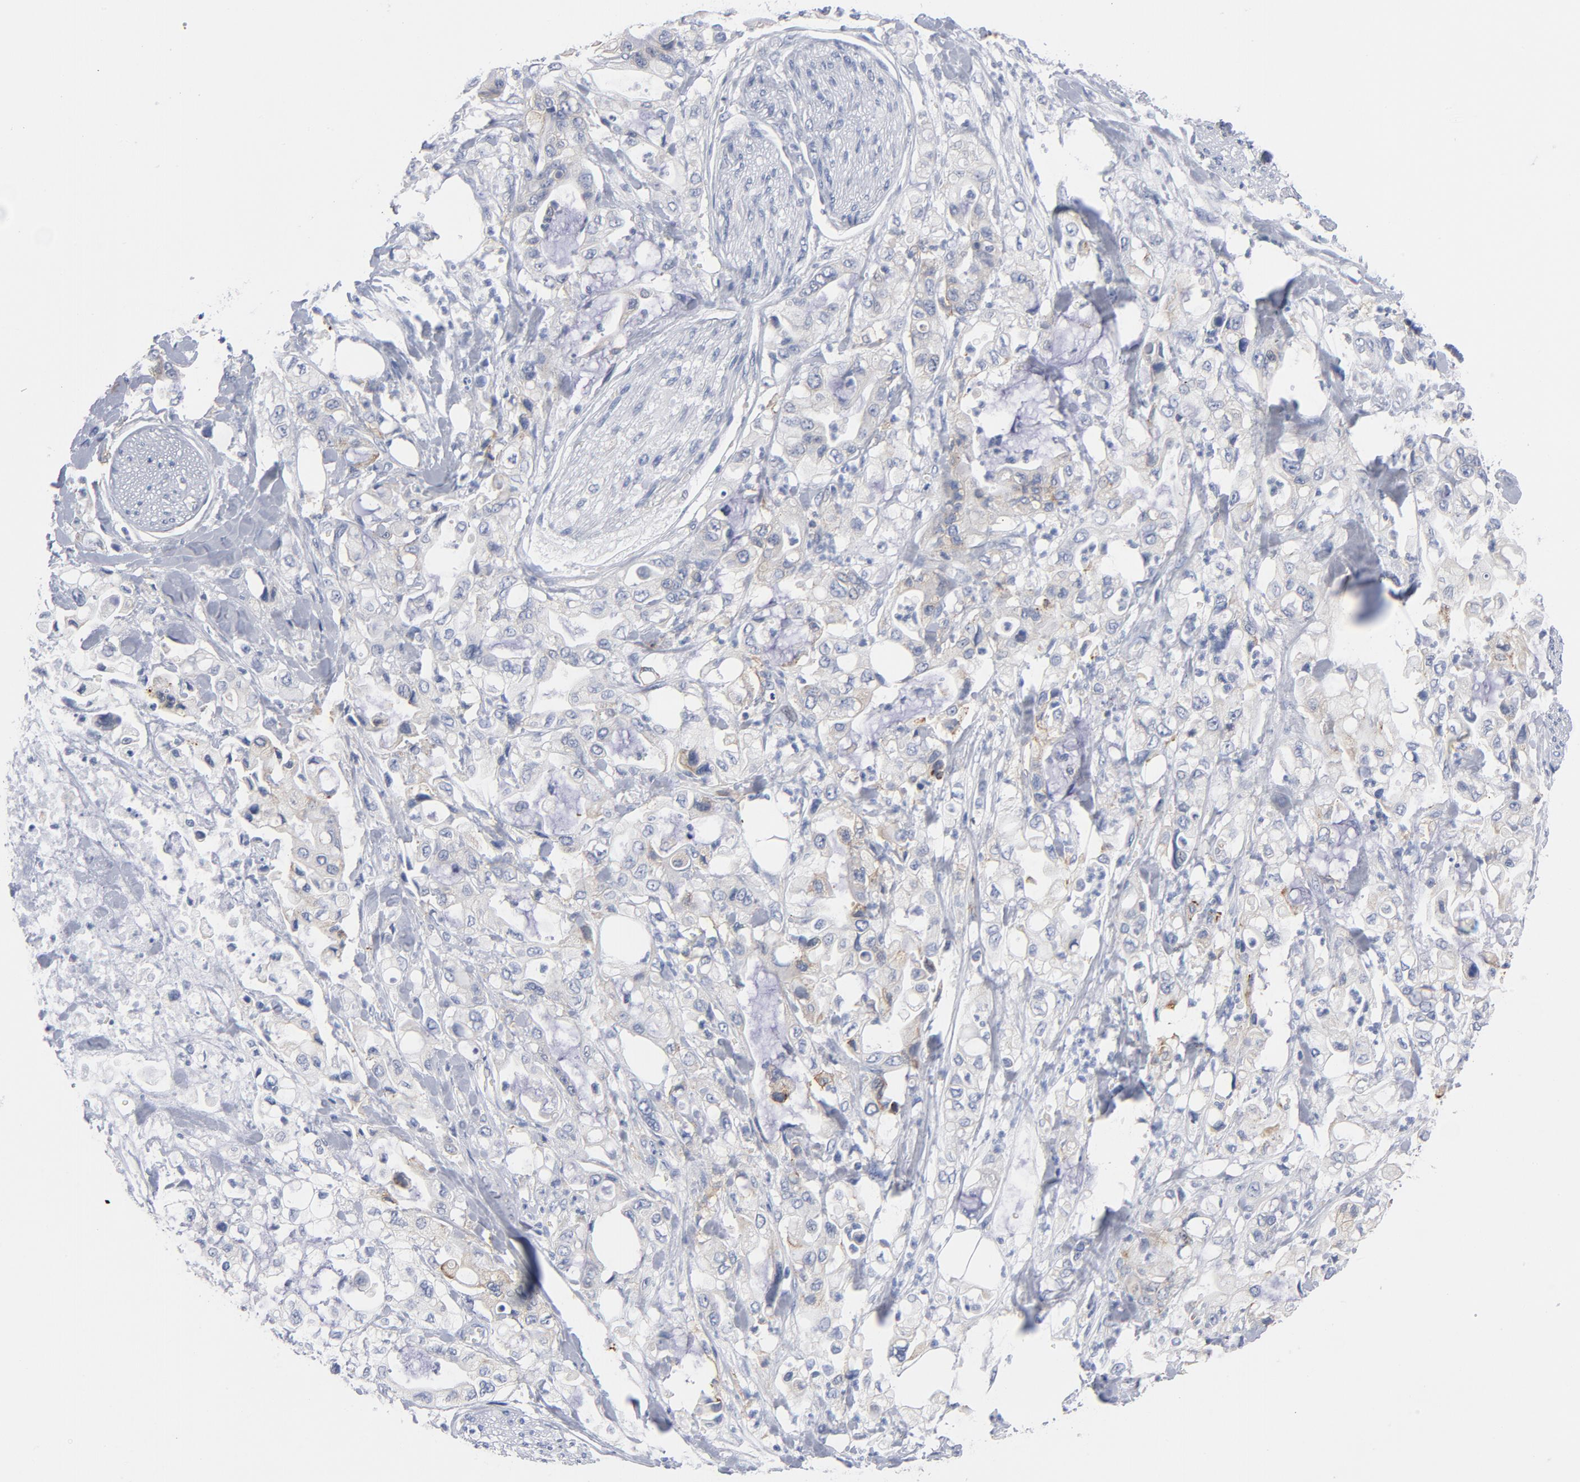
{"staining": {"intensity": "weak", "quantity": "<25%", "location": "cytoplasmic/membranous"}, "tissue": "pancreatic cancer", "cell_type": "Tumor cells", "image_type": "cancer", "snomed": [{"axis": "morphology", "description": "Adenocarcinoma, NOS"}, {"axis": "topography", "description": "Pancreas"}], "caption": "IHC of human pancreatic adenocarcinoma demonstrates no positivity in tumor cells.", "gene": "CD86", "patient": {"sex": "male", "age": 70}}